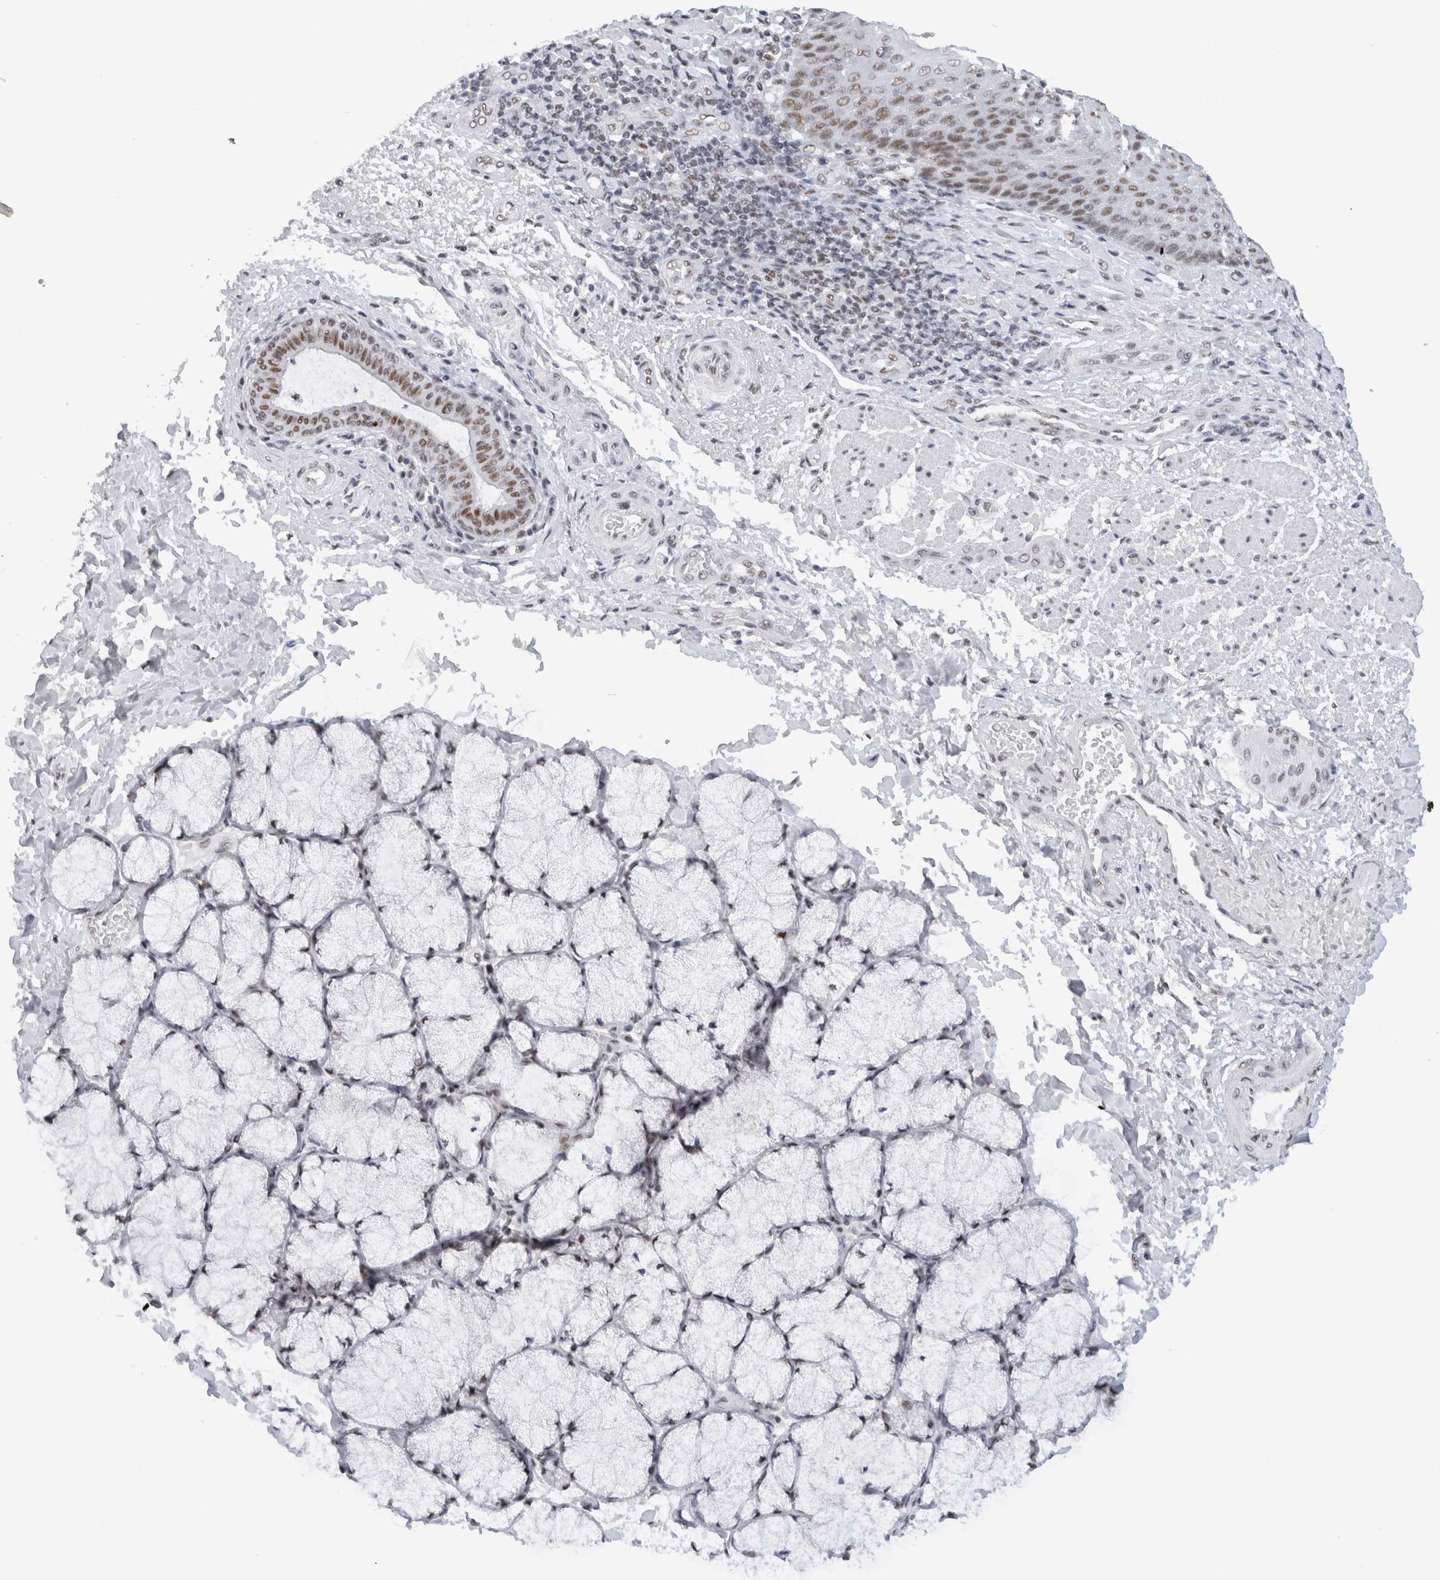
{"staining": {"intensity": "moderate", "quantity": ">75%", "location": "nuclear"}, "tissue": "esophagus", "cell_type": "Squamous epithelial cells", "image_type": "normal", "snomed": [{"axis": "morphology", "description": "Normal tissue, NOS"}, {"axis": "topography", "description": "Esophagus"}], "caption": "Squamous epithelial cells exhibit moderate nuclear staining in about >75% of cells in benign esophagus. Using DAB (brown) and hematoxylin (blue) stains, captured at high magnification using brightfield microscopy.", "gene": "COPS7A", "patient": {"sex": "male", "age": 54}}